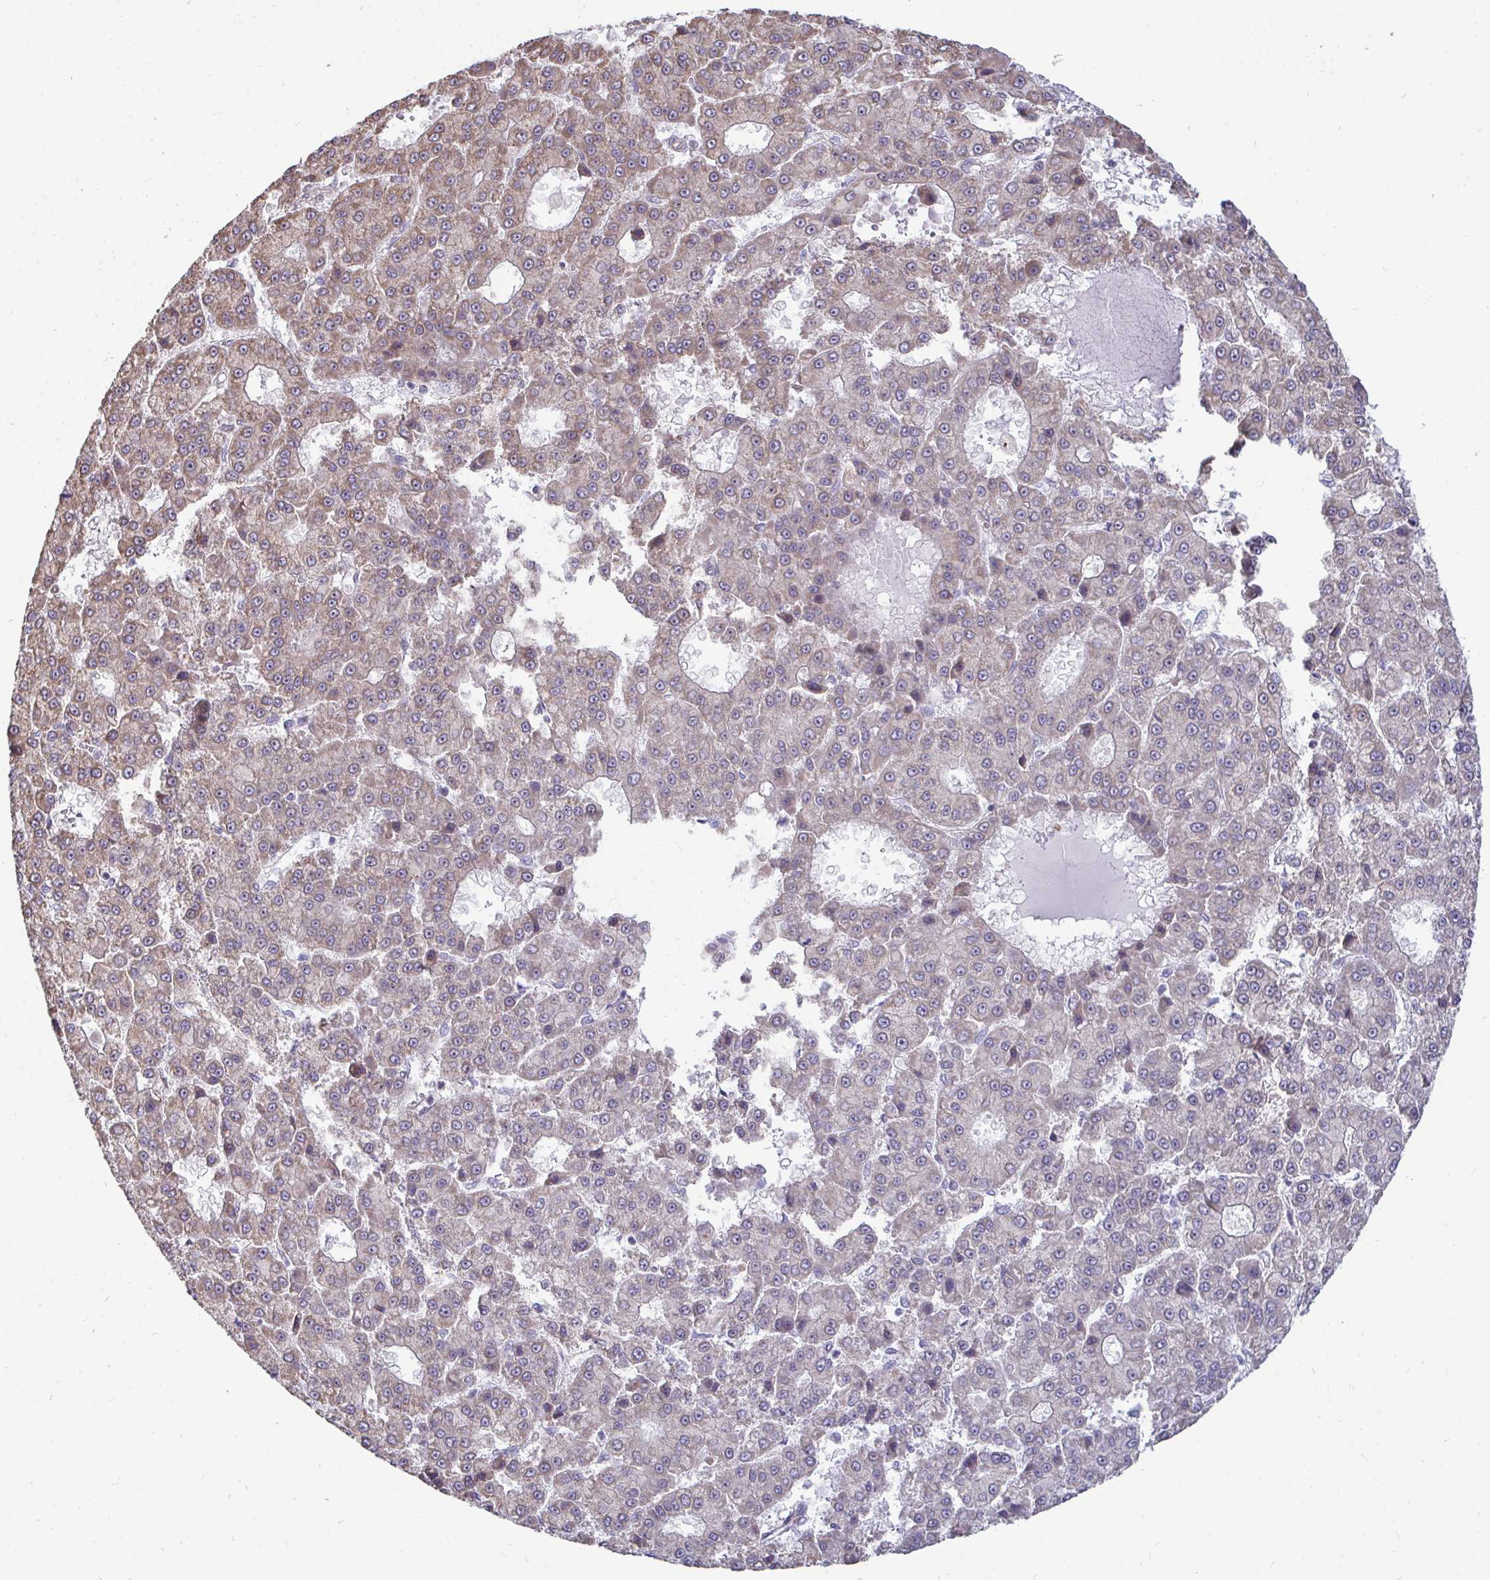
{"staining": {"intensity": "weak", "quantity": "25%-75%", "location": "cytoplasmic/membranous"}, "tissue": "liver cancer", "cell_type": "Tumor cells", "image_type": "cancer", "snomed": [{"axis": "morphology", "description": "Carcinoma, Hepatocellular, NOS"}, {"axis": "topography", "description": "Liver"}], "caption": "Weak cytoplasmic/membranous positivity for a protein is seen in approximately 25%-75% of tumor cells of liver cancer (hepatocellular carcinoma) using IHC.", "gene": "DNAJA2", "patient": {"sex": "male", "age": 70}}